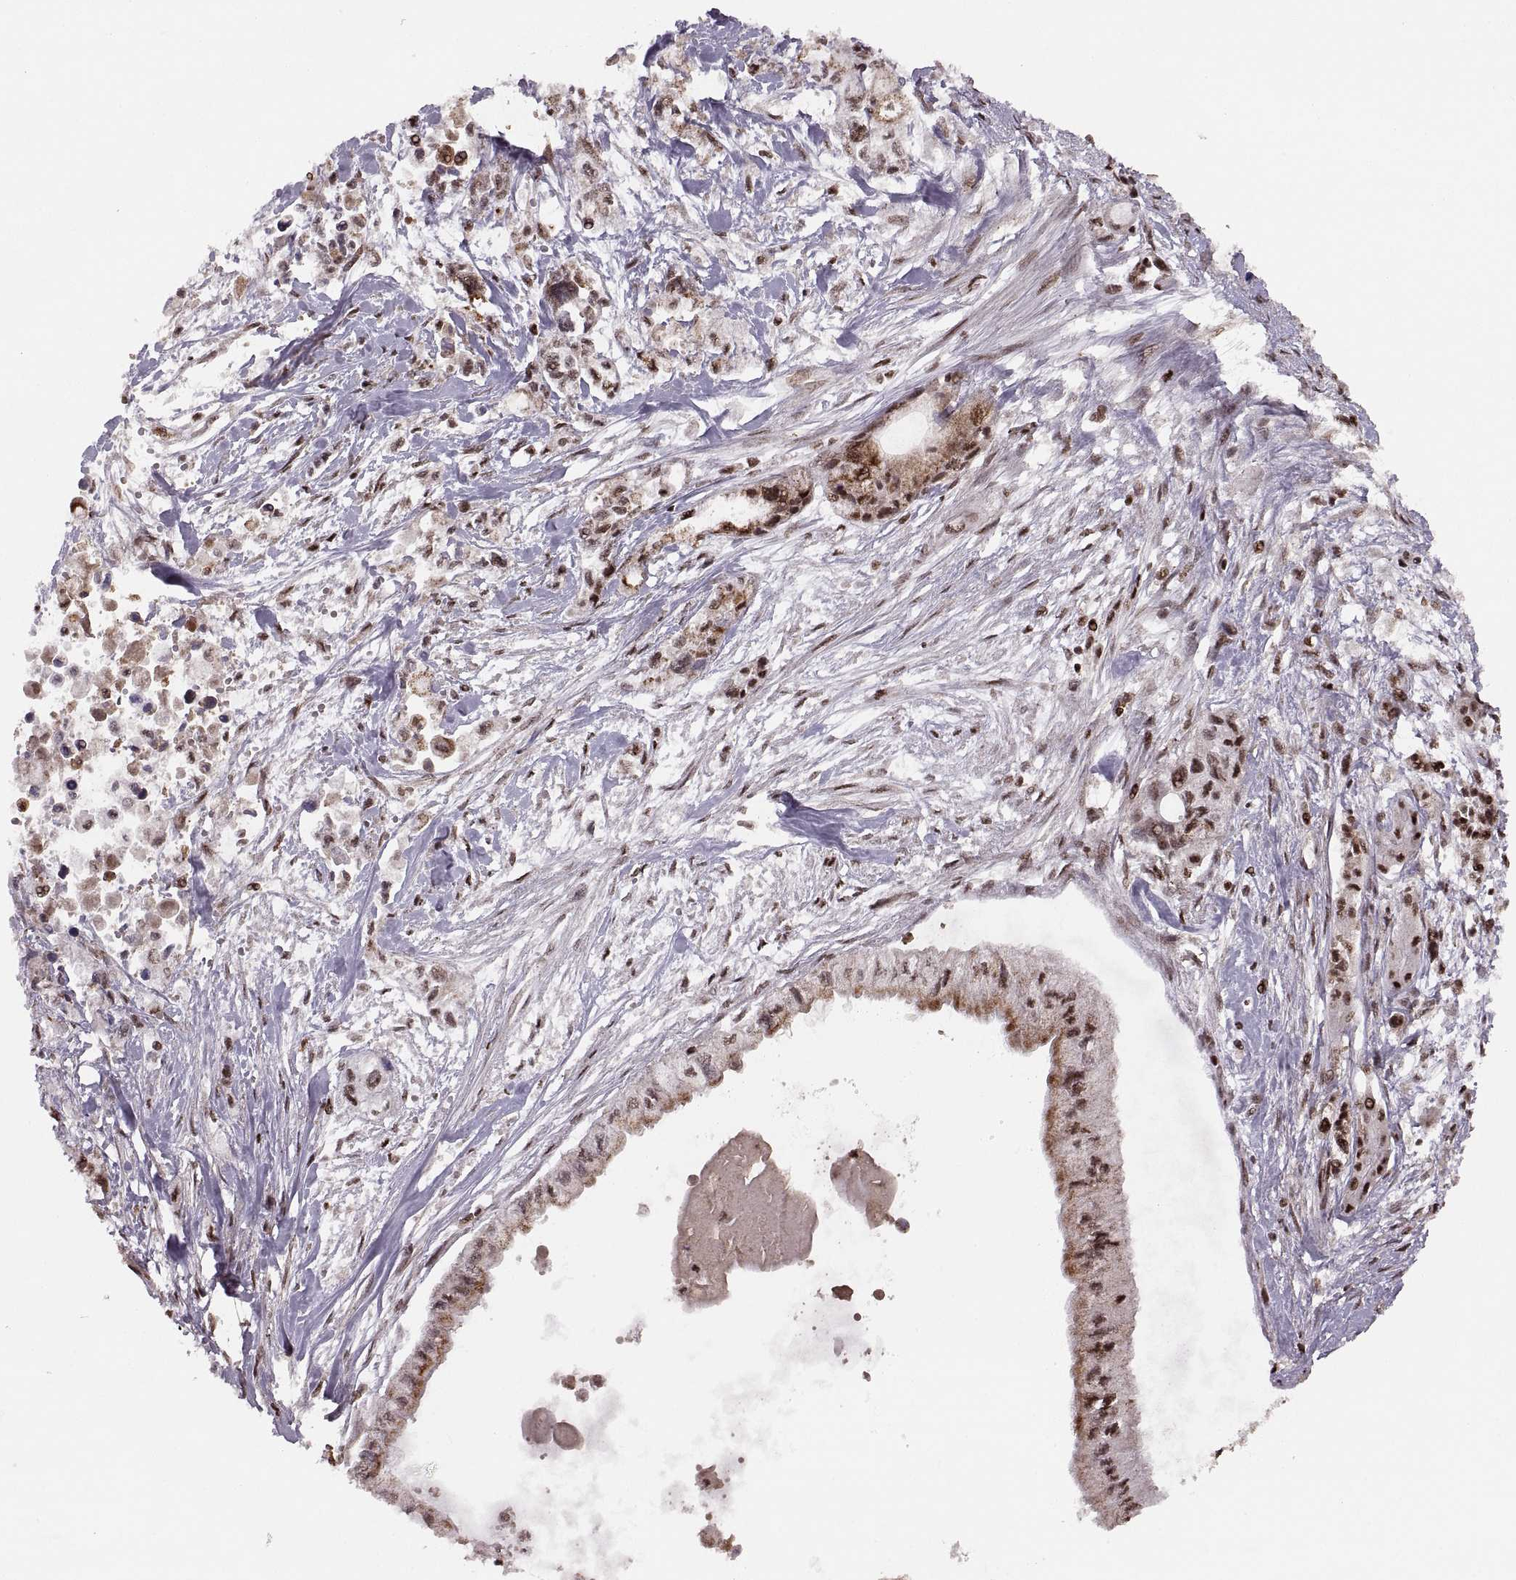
{"staining": {"intensity": "moderate", "quantity": "25%-75%", "location": "cytoplasmic/membranous,nuclear"}, "tissue": "pancreatic cancer", "cell_type": "Tumor cells", "image_type": "cancer", "snomed": [{"axis": "morphology", "description": "Adenocarcinoma, NOS"}, {"axis": "topography", "description": "Pancreas"}], "caption": "Tumor cells demonstrate moderate cytoplasmic/membranous and nuclear expression in approximately 25%-75% of cells in pancreatic cancer (adenocarcinoma).", "gene": "RFT1", "patient": {"sex": "female", "age": 61}}